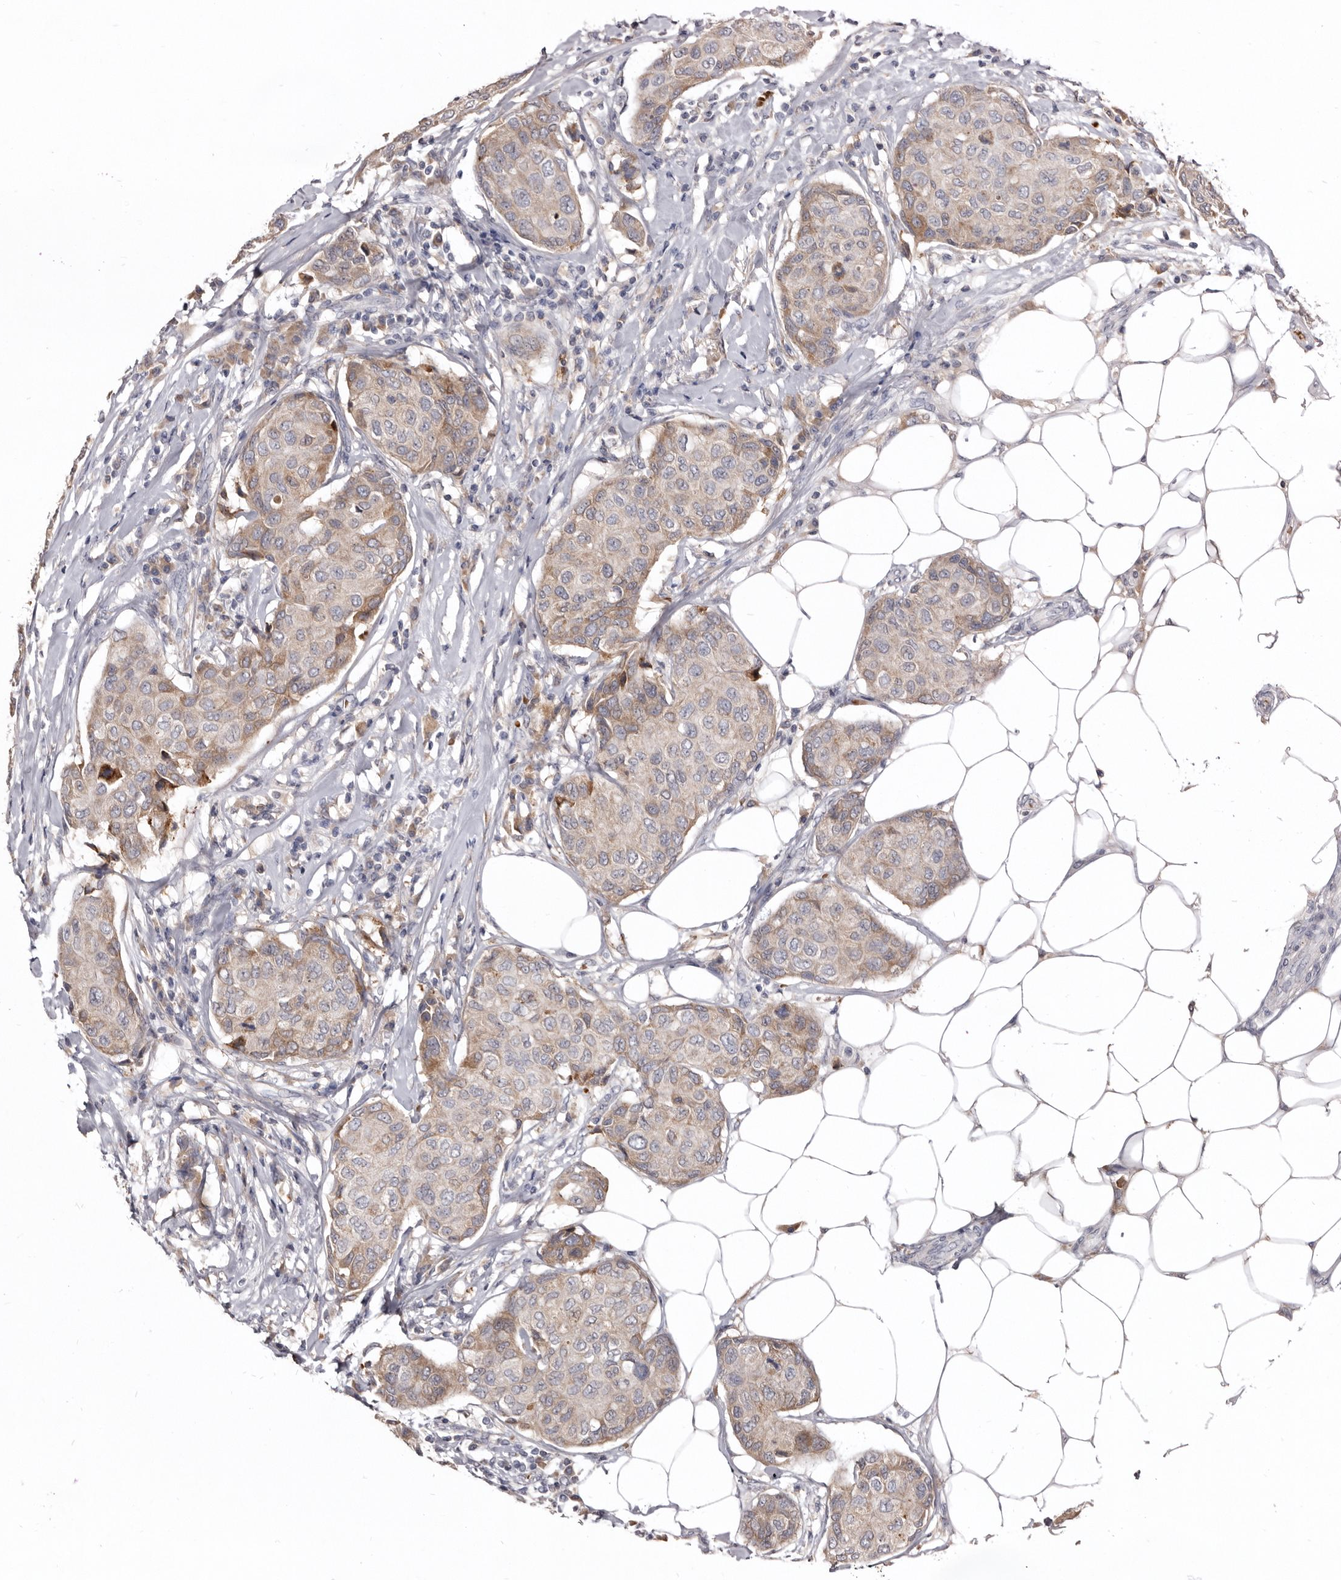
{"staining": {"intensity": "weak", "quantity": "<25%", "location": "cytoplasmic/membranous"}, "tissue": "breast cancer", "cell_type": "Tumor cells", "image_type": "cancer", "snomed": [{"axis": "morphology", "description": "Duct carcinoma"}, {"axis": "topography", "description": "Breast"}], "caption": "Micrograph shows no protein positivity in tumor cells of breast cancer tissue.", "gene": "NENF", "patient": {"sex": "female", "age": 80}}